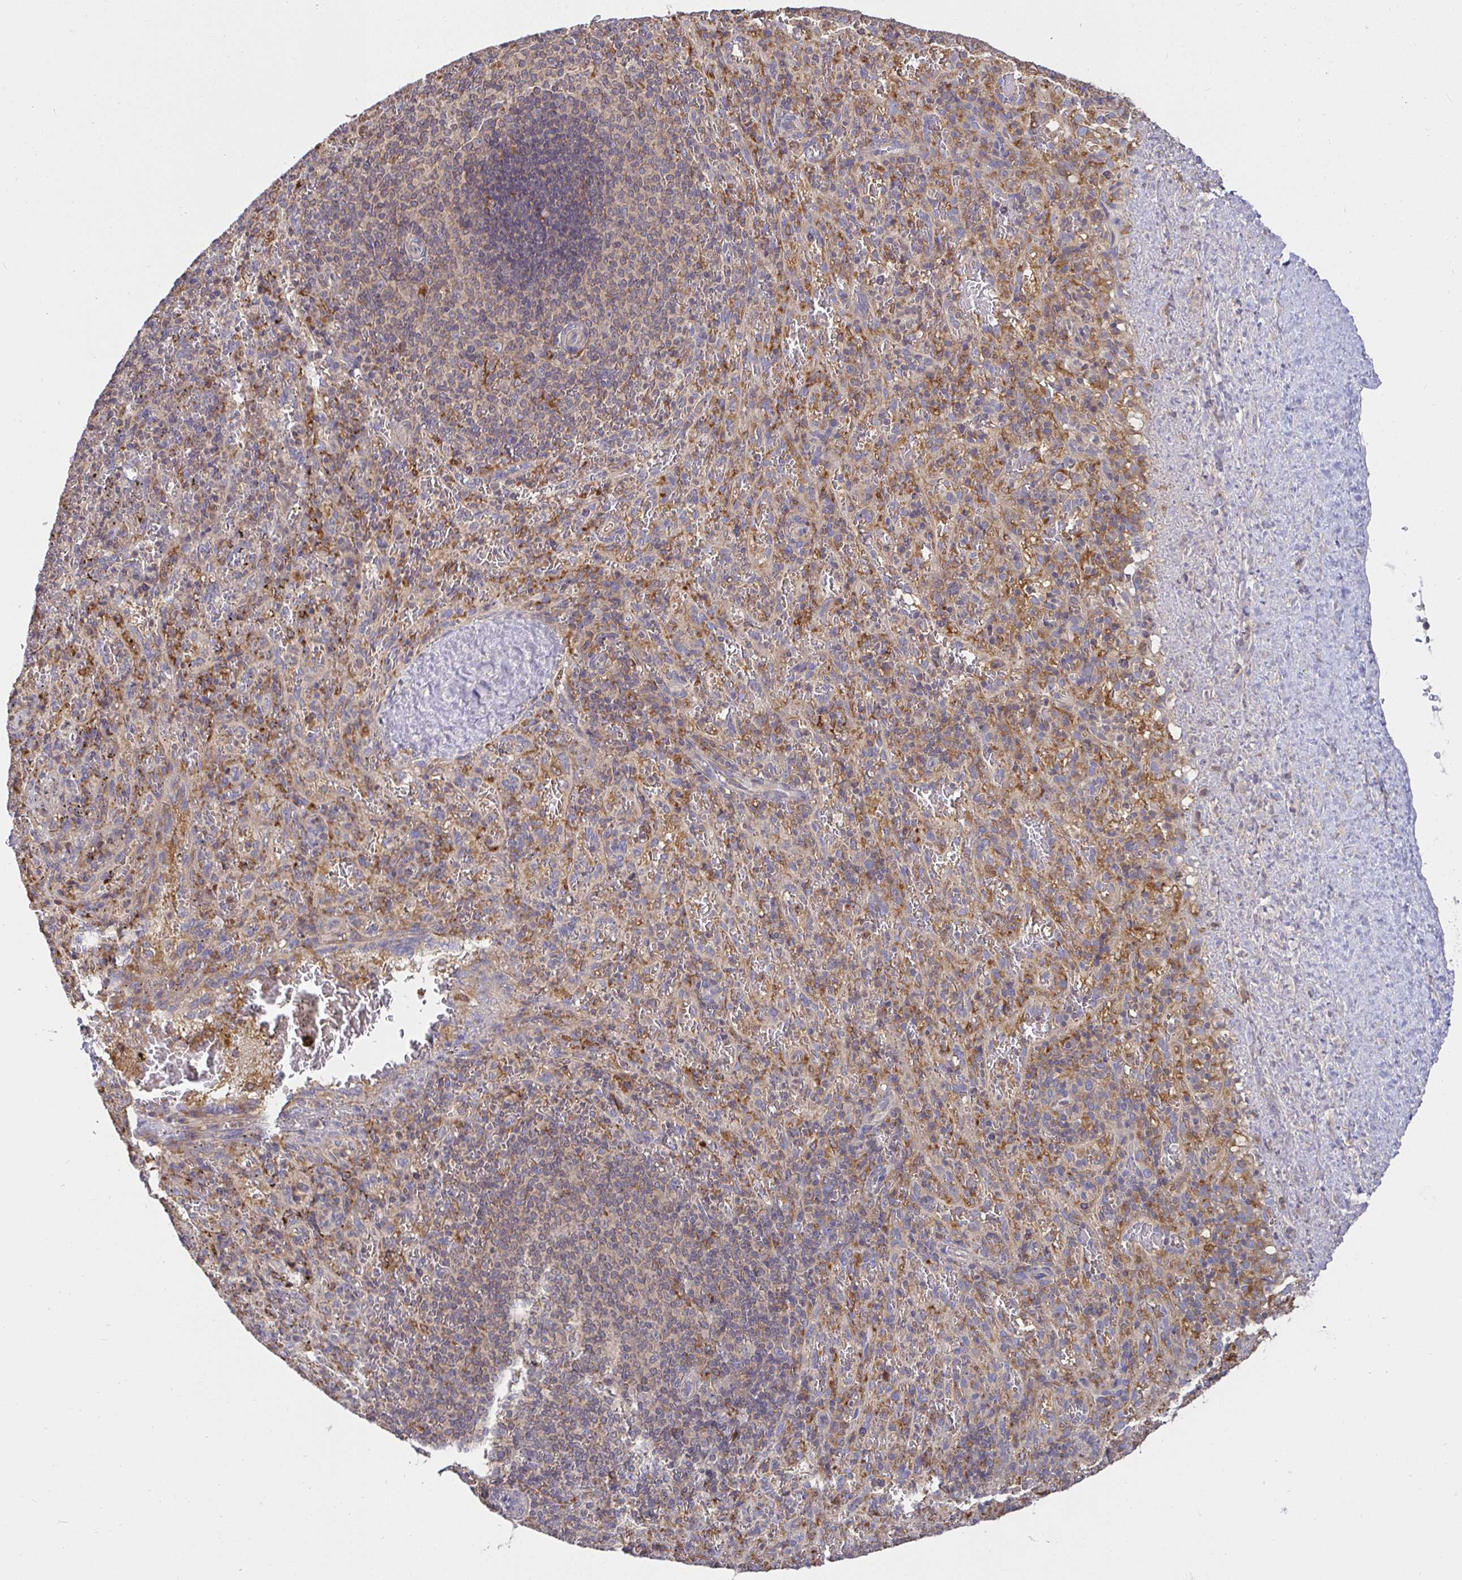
{"staining": {"intensity": "weak", "quantity": "<25%", "location": "cytoplasmic/membranous"}, "tissue": "spleen", "cell_type": "Cells in red pulp", "image_type": "normal", "snomed": [{"axis": "morphology", "description": "Normal tissue, NOS"}, {"axis": "topography", "description": "Spleen"}], "caption": "Immunohistochemical staining of benign human spleen demonstrates no significant positivity in cells in red pulp.", "gene": "ATP6V1F", "patient": {"sex": "male", "age": 57}}